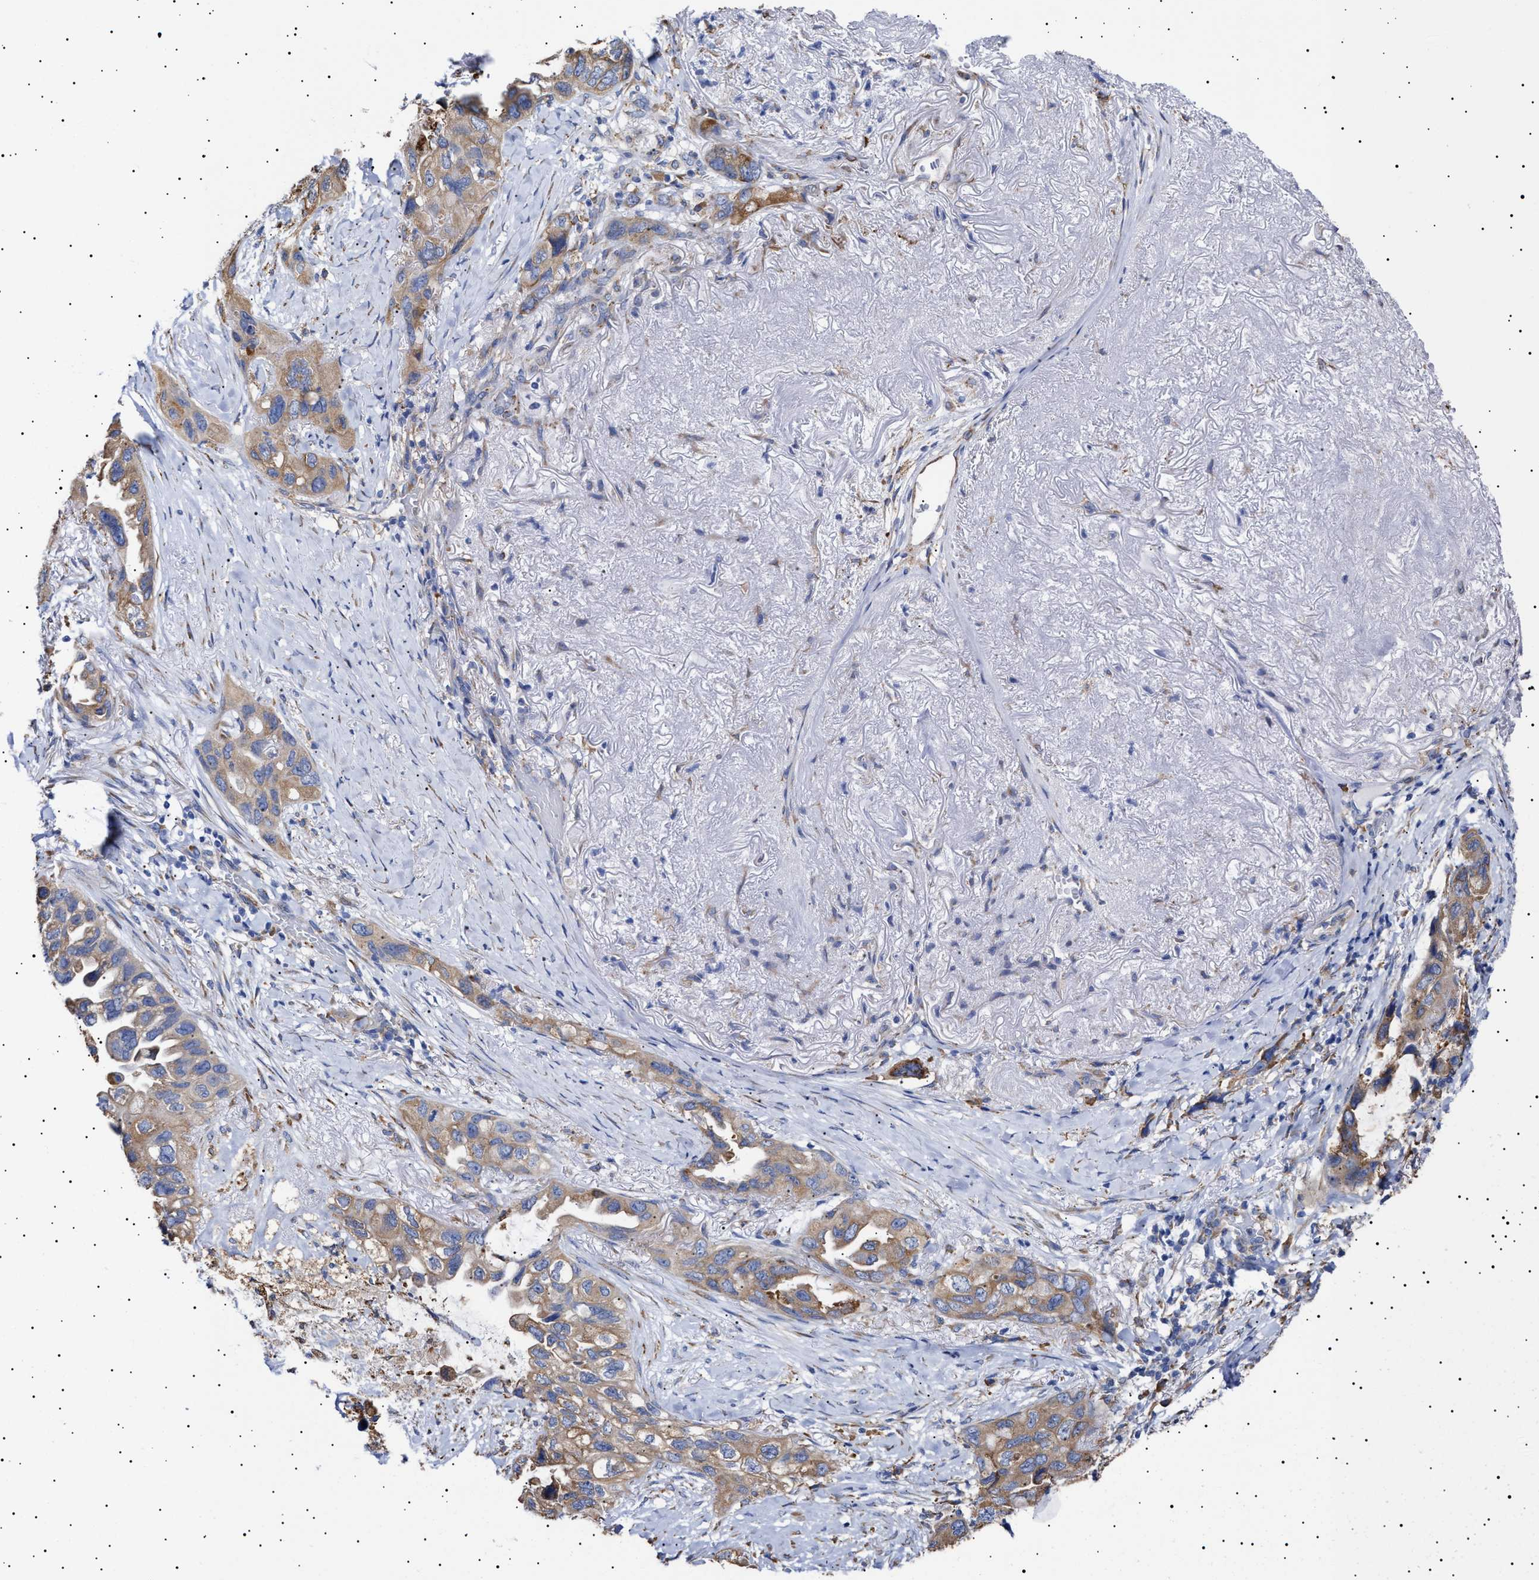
{"staining": {"intensity": "moderate", "quantity": ">75%", "location": "cytoplasmic/membranous"}, "tissue": "lung cancer", "cell_type": "Tumor cells", "image_type": "cancer", "snomed": [{"axis": "morphology", "description": "Squamous cell carcinoma, NOS"}, {"axis": "topography", "description": "Lung"}], "caption": "Immunohistochemistry (IHC) image of human lung cancer (squamous cell carcinoma) stained for a protein (brown), which reveals medium levels of moderate cytoplasmic/membranous expression in approximately >75% of tumor cells.", "gene": "ERCC6L2", "patient": {"sex": "female", "age": 73}}